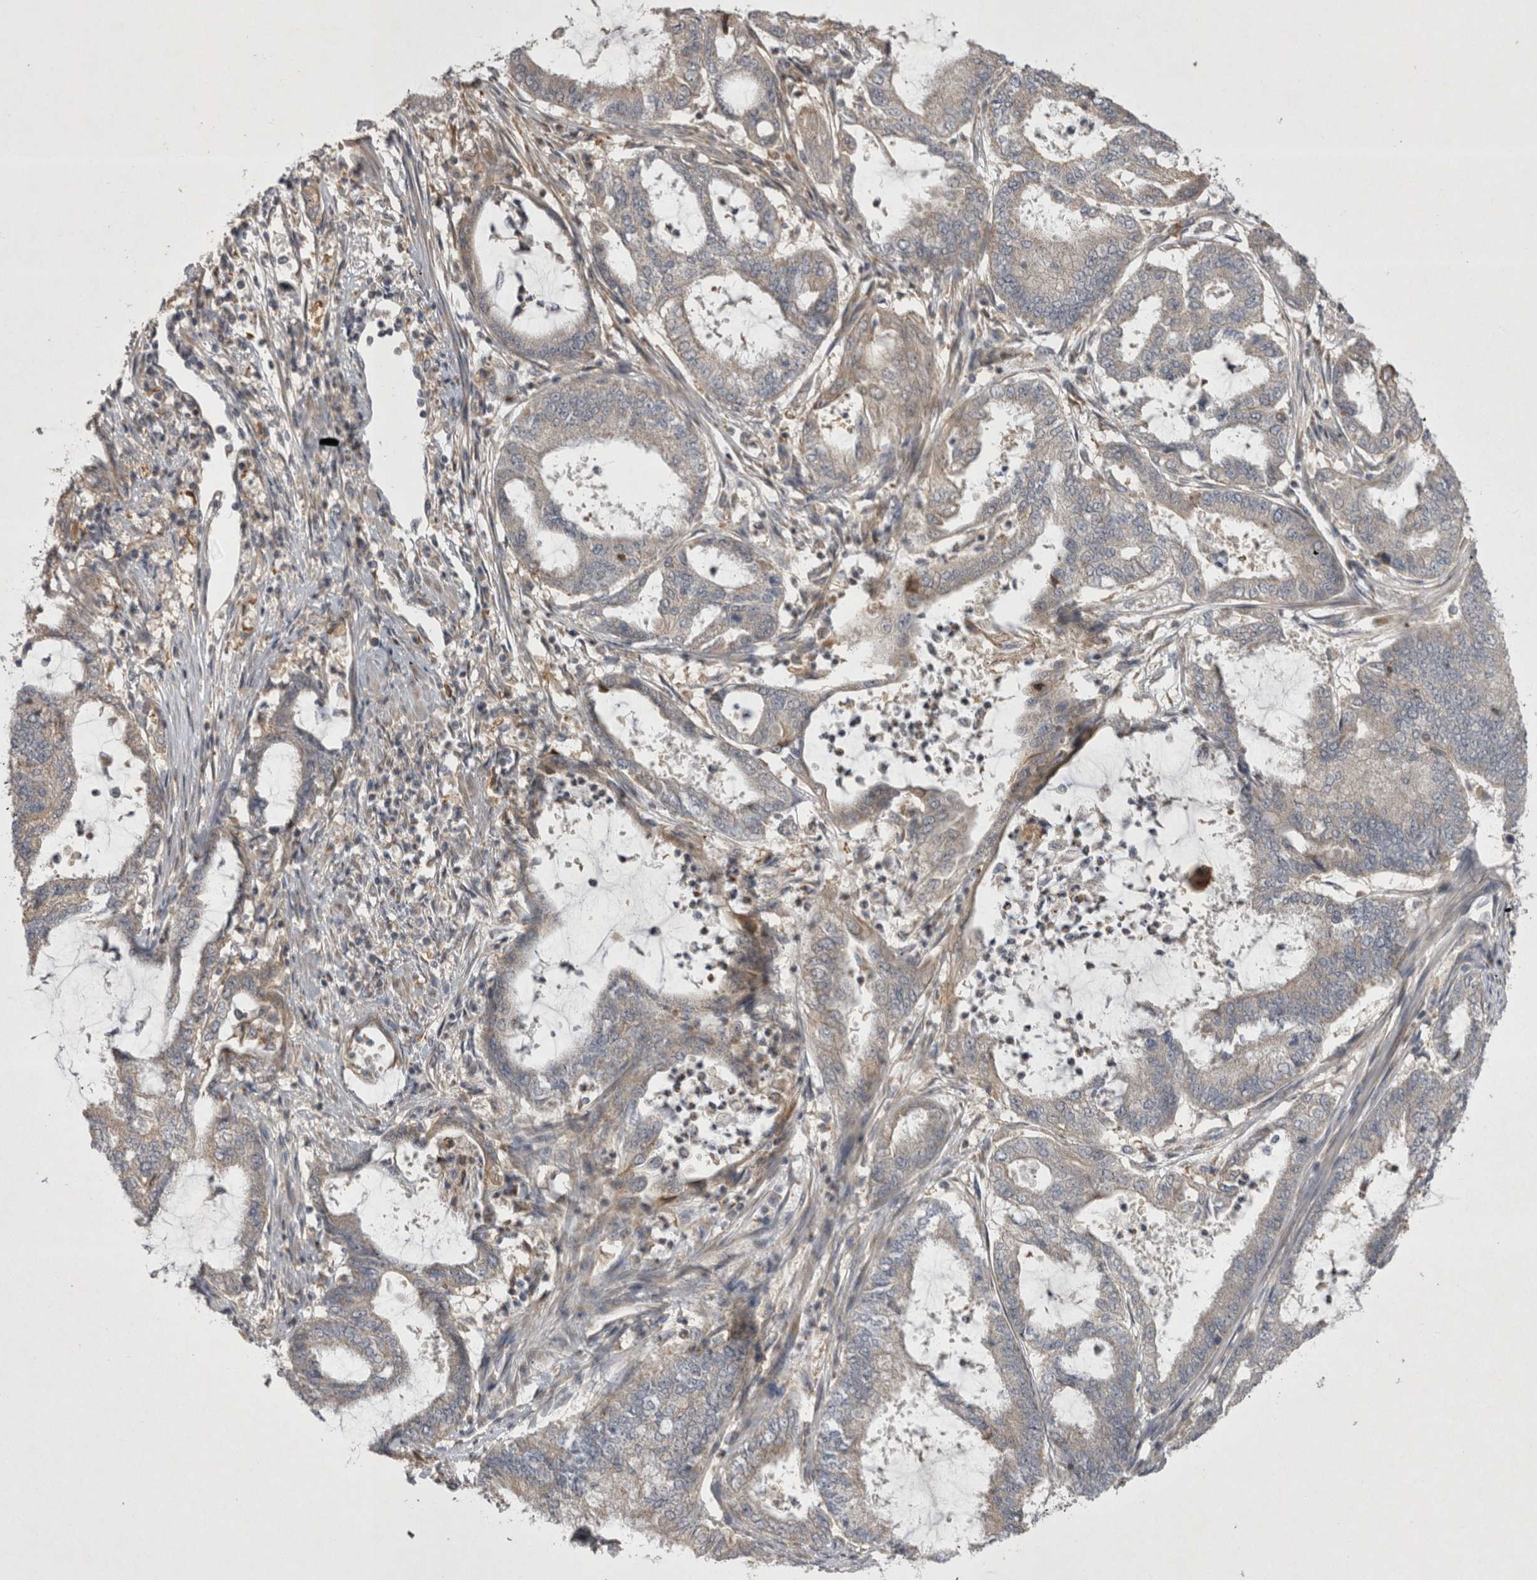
{"staining": {"intensity": "negative", "quantity": "none", "location": "none"}, "tissue": "endometrial cancer", "cell_type": "Tumor cells", "image_type": "cancer", "snomed": [{"axis": "morphology", "description": "Adenocarcinoma, NOS"}, {"axis": "topography", "description": "Endometrium"}], "caption": "This is an immunohistochemistry micrograph of human endometrial cancer (adenocarcinoma). There is no expression in tumor cells.", "gene": "TSPOAP1", "patient": {"sex": "female", "age": 51}}